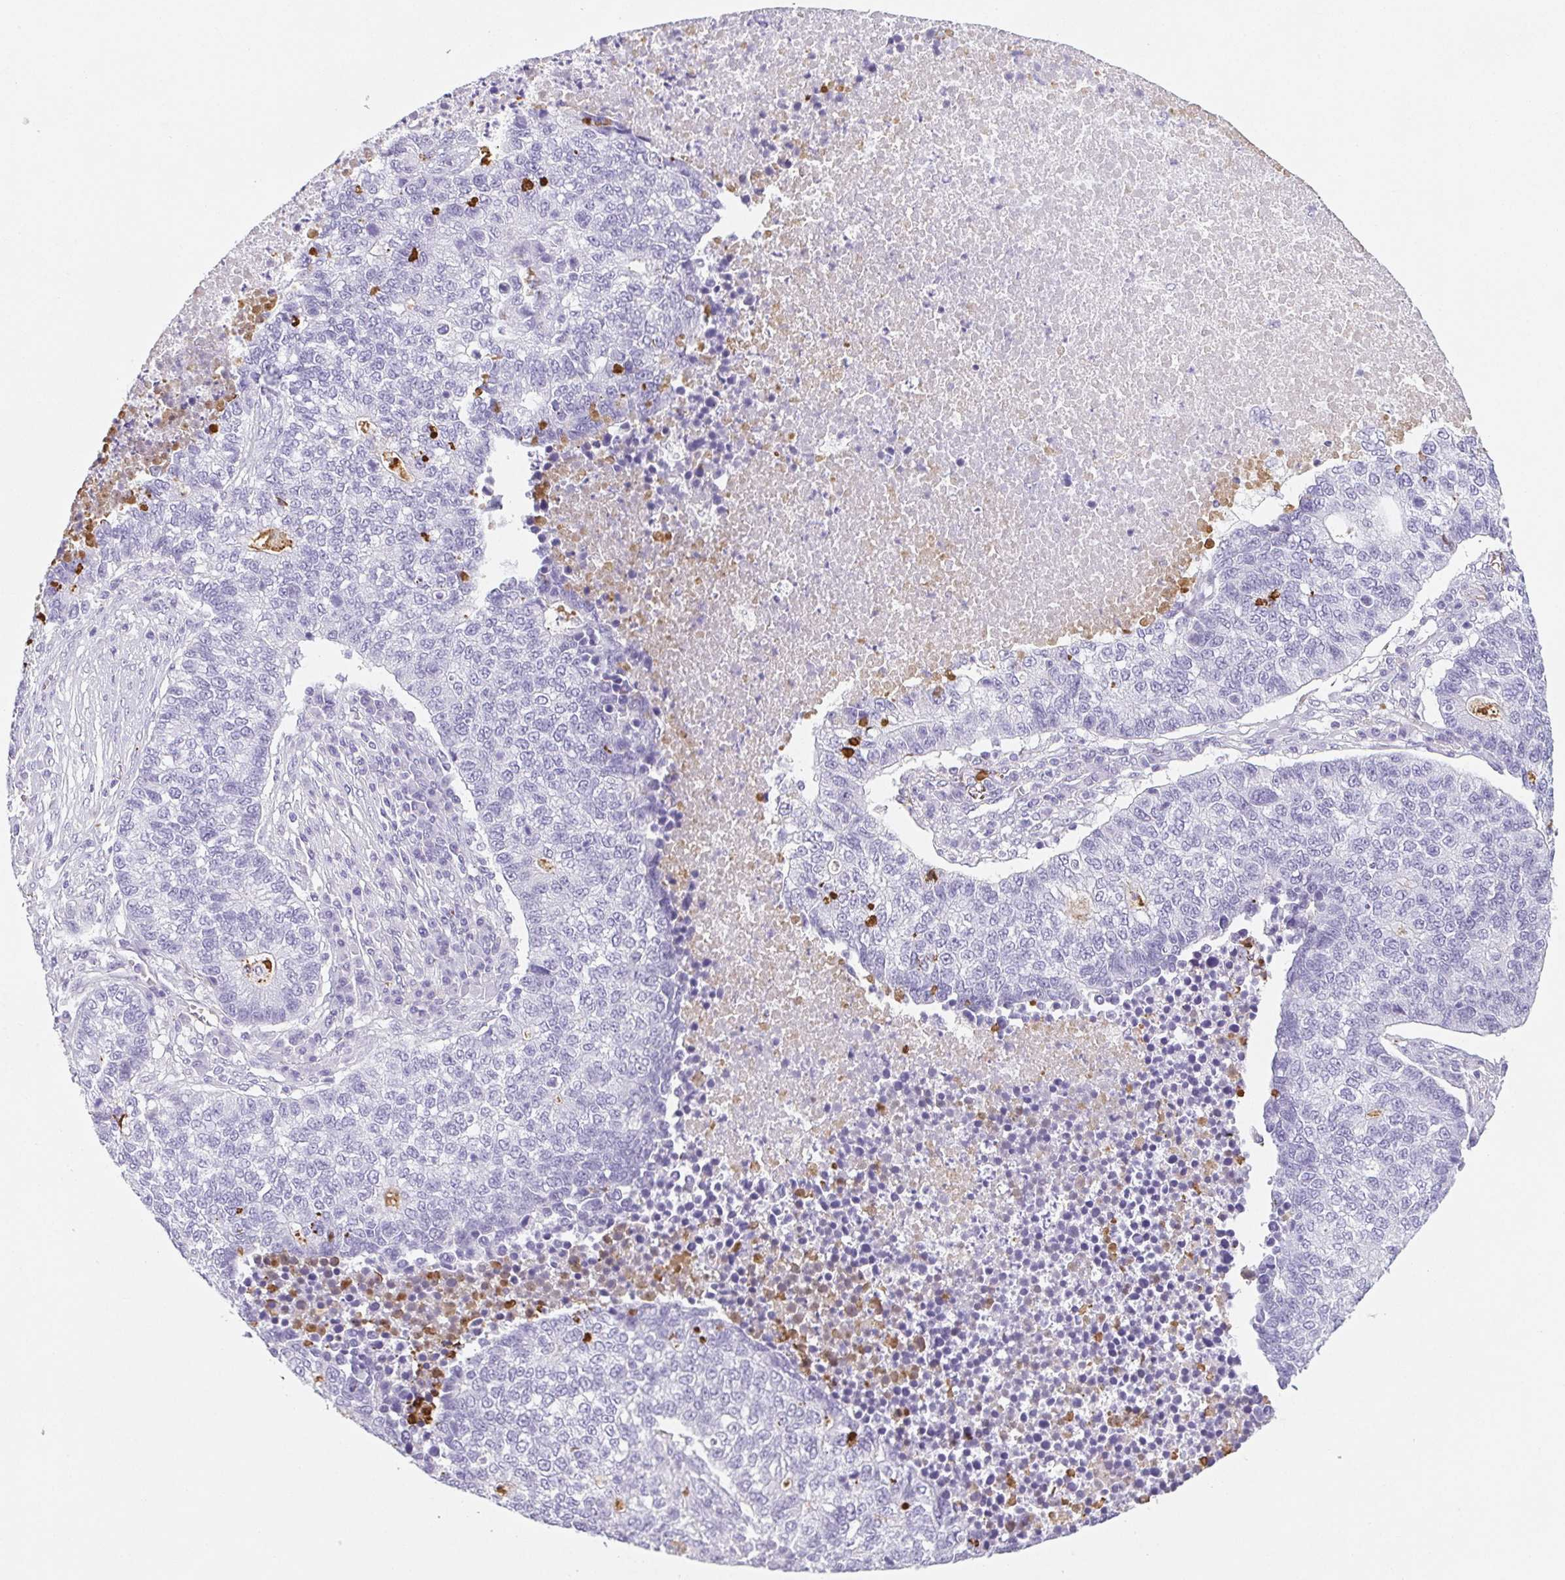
{"staining": {"intensity": "negative", "quantity": "none", "location": "none"}, "tissue": "lung cancer", "cell_type": "Tumor cells", "image_type": "cancer", "snomed": [{"axis": "morphology", "description": "Adenocarcinoma, NOS"}, {"axis": "topography", "description": "Lung"}], "caption": "Immunohistochemistry (IHC) micrograph of neoplastic tissue: lung adenocarcinoma stained with DAB (3,3'-diaminobenzidine) reveals no significant protein positivity in tumor cells.", "gene": "VTN", "patient": {"sex": "male", "age": 57}}